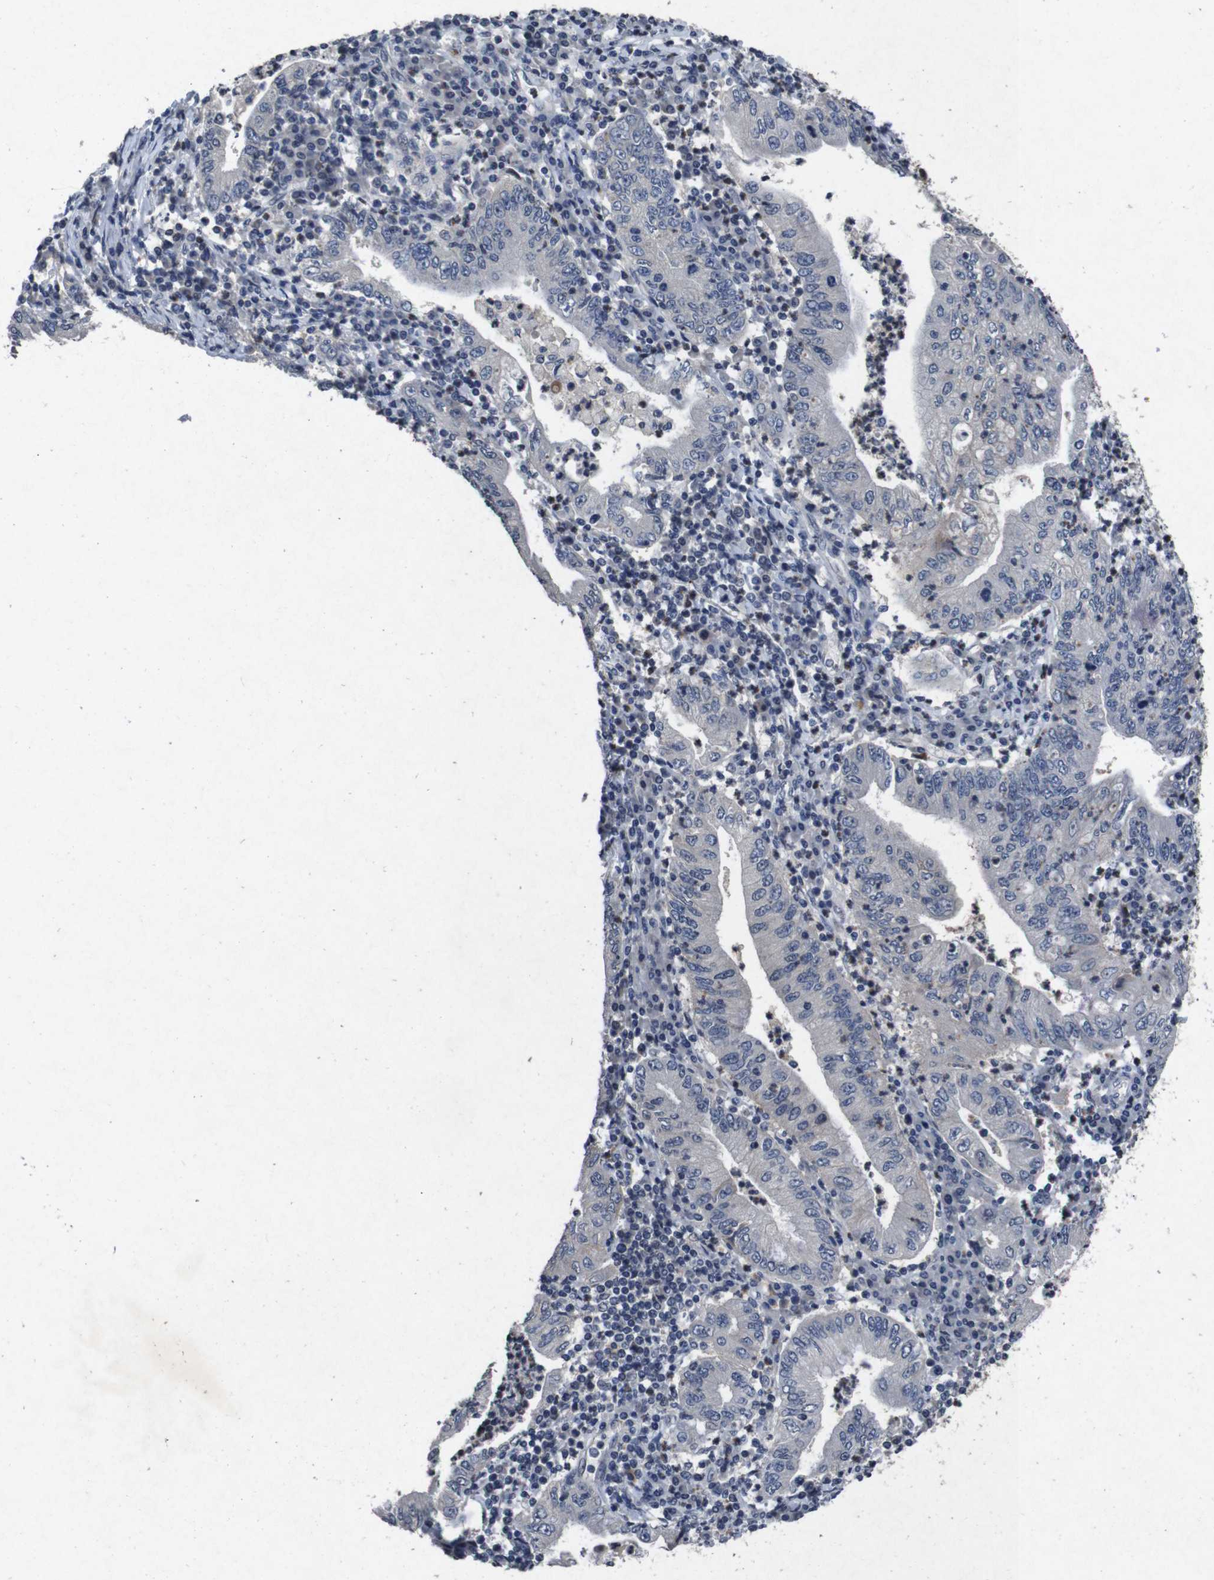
{"staining": {"intensity": "negative", "quantity": "none", "location": "none"}, "tissue": "stomach cancer", "cell_type": "Tumor cells", "image_type": "cancer", "snomed": [{"axis": "morphology", "description": "Normal tissue, NOS"}, {"axis": "morphology", "description": "Adenocarcinoma, NOS"}, {"axis": "topography", "description": "Esophagus"}, {"axis": "topography", "description": "Stomach, upper"}, {"axis": "topography", "description": "Peripheral nerve tissue"}], "caption": "Protein analysis of stomach cancer displays no significant positivity in tumor cells.", "gene": "AKT3", "patient": {"sex": "male", "age": 62}}